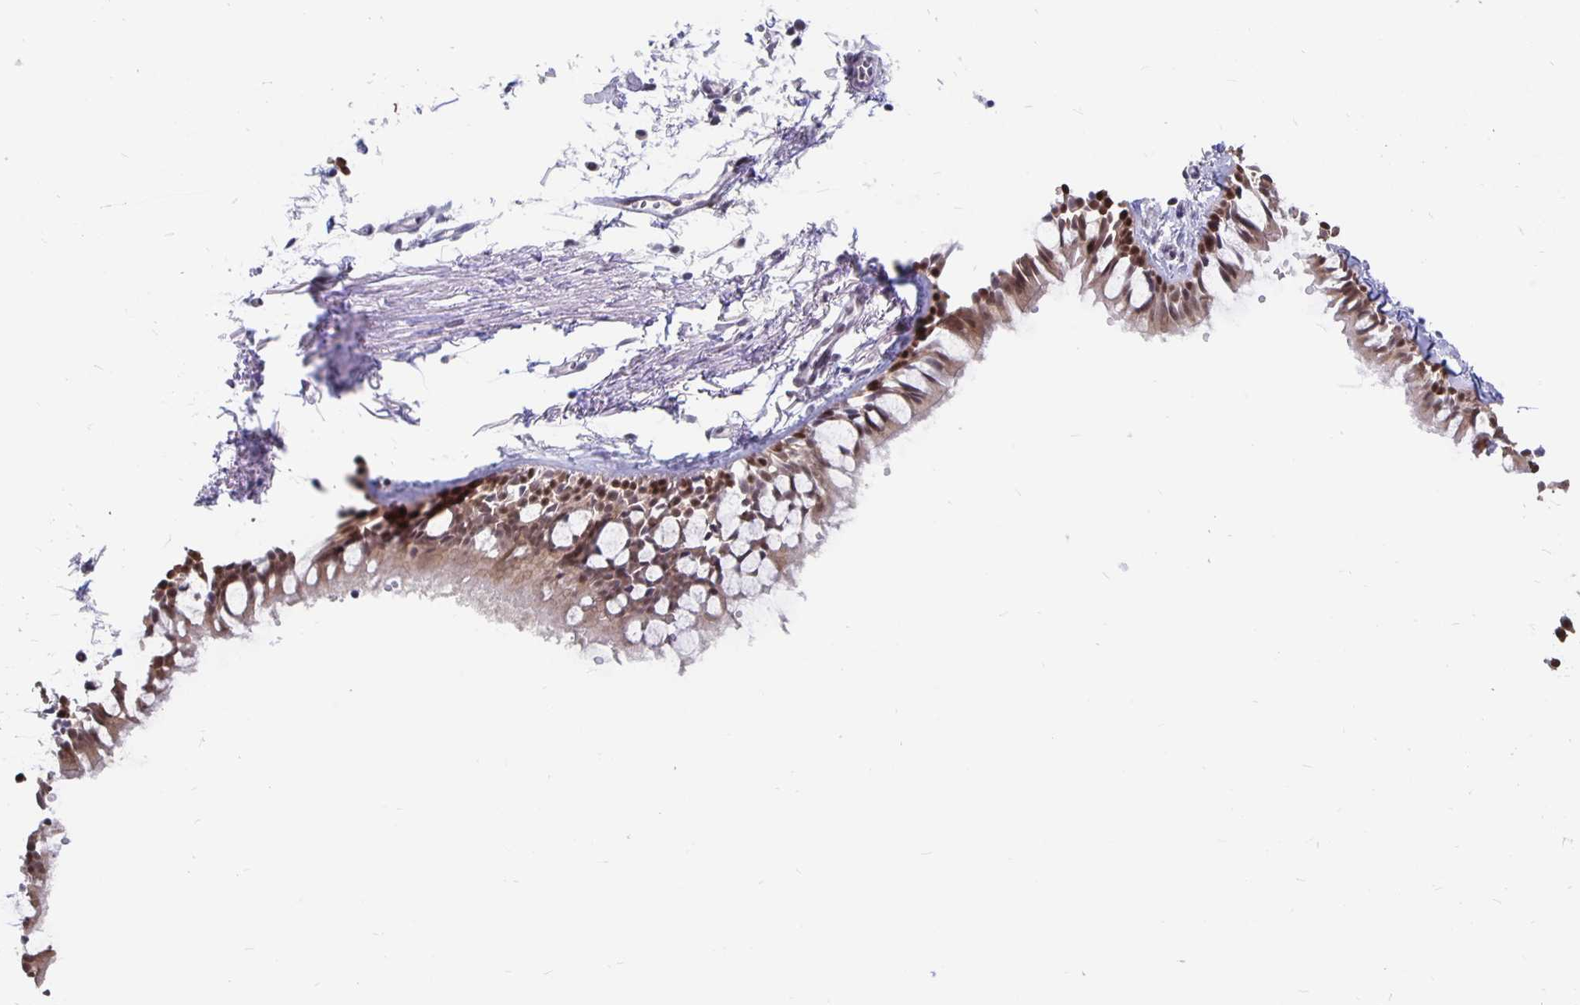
{"staining": {"intensity": "weak", "quantity": "25%-75%", "location": "nuclear"}, "tissue": "bronchus", "cell_type": "Respiratory epithelial cells", "image_type": "normal", "snomed": [{"axis": "morphology", "description": "Normal tissue, NOS"}, {"axis": "topography", "description": "Cartilage tissue"}, {"axis": "topography", "description": "Bronchus"}, {"axis": "topography", "description": "Peripheral nerve tissue"}], "caption": "Immunohistochemical staining of benign human bronchus reveals weak nuclear protein positivity in about 25%-75% of respiratory epithelial cells.", "gene": "ZNF691", "patient": {"sex": "female", "age": 59}}